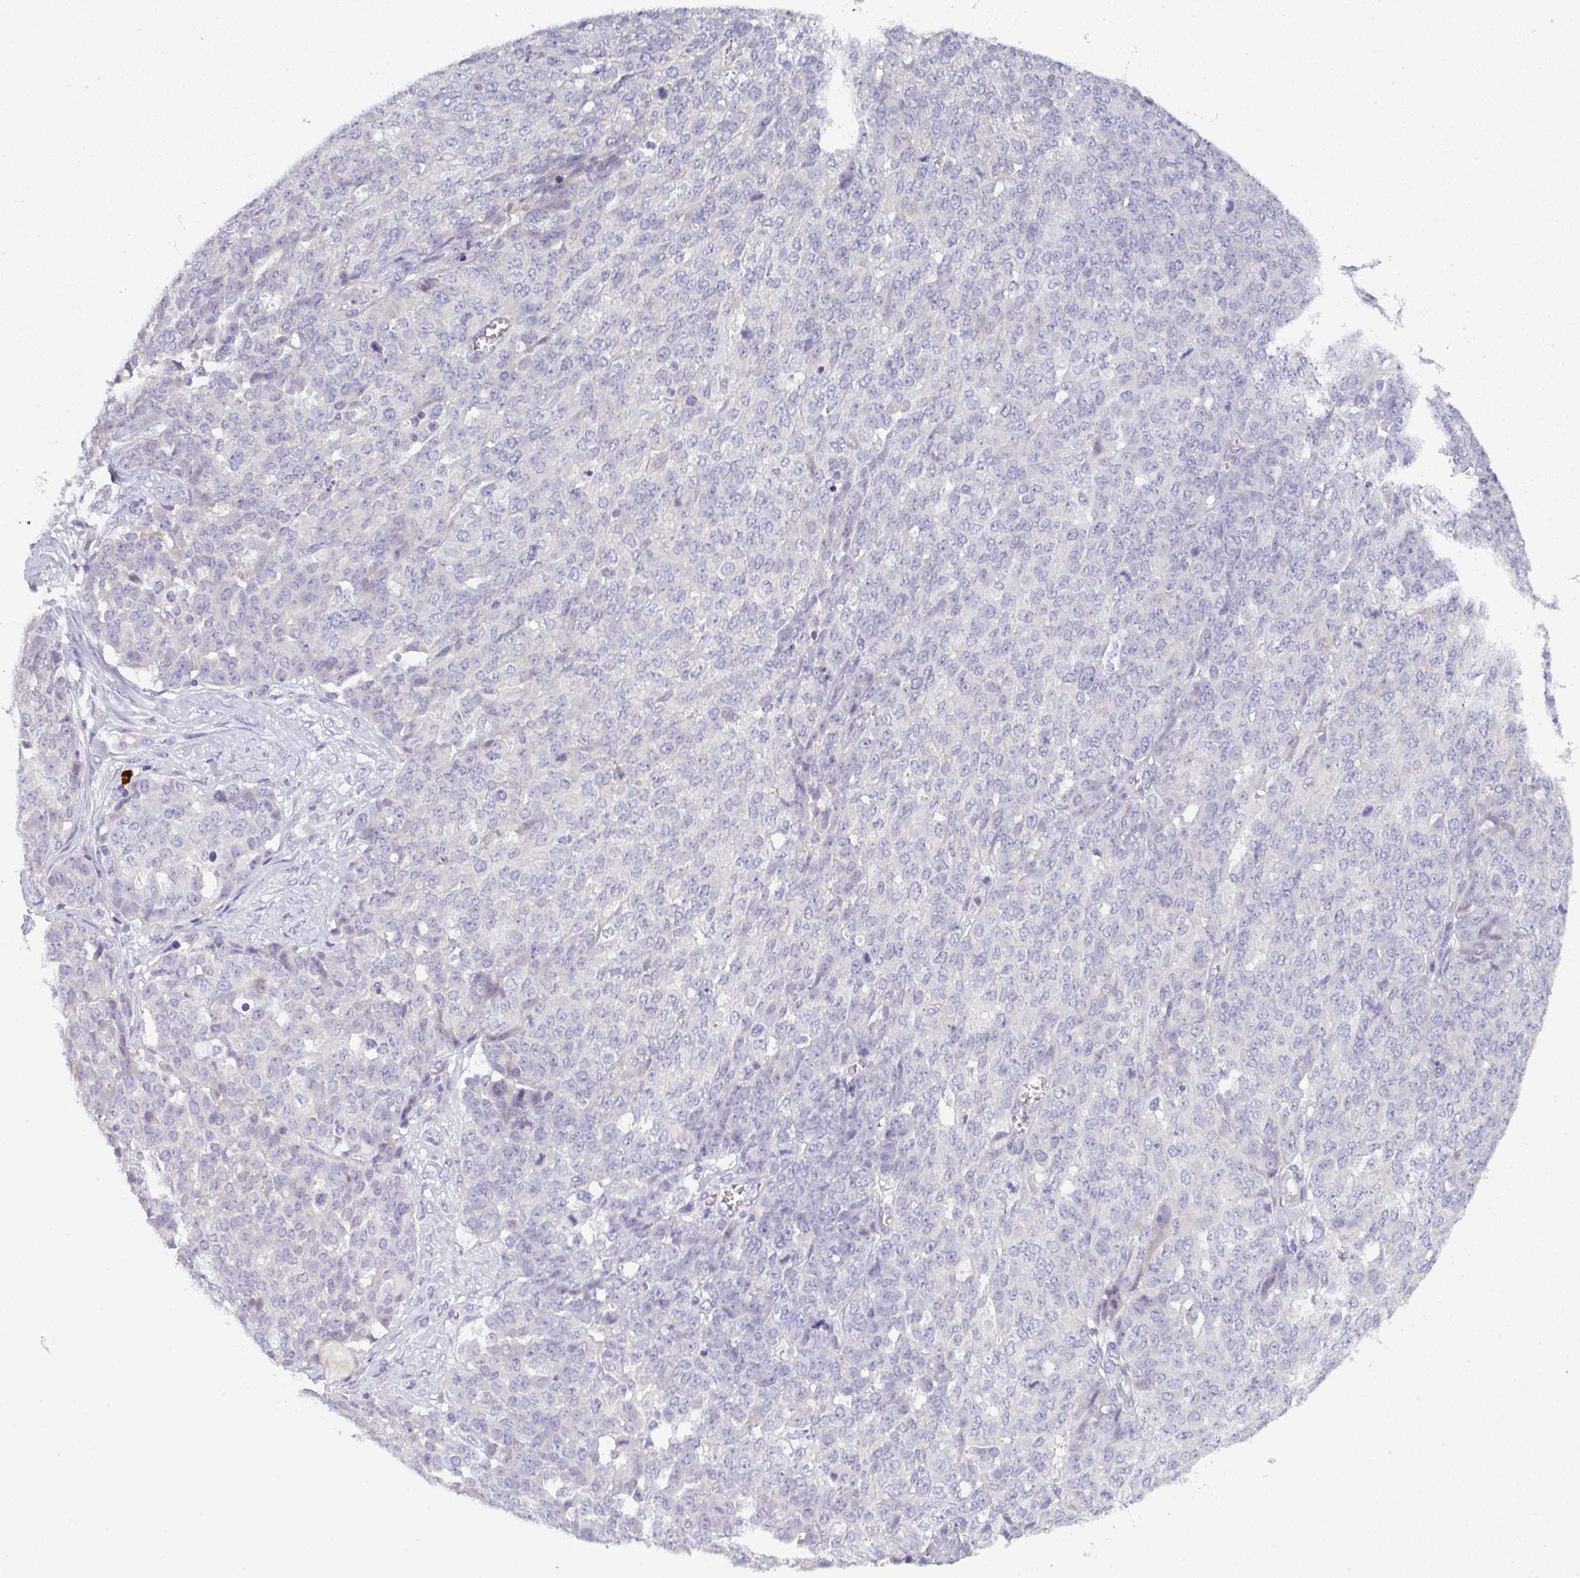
{"staining": {"intensity": "negative", "quantity": "none", "location": "none"}, "tissue": "ovarian cancer", "cell_type": "Tumor cells", "image_type": "cancer", "snomed": [{"axis": "morphology", "description": "Cystadenocarcinoma, serous, NOS"}, {"axis": "topography", "description": "Soft tissue"}, {"axis": "topography", "description": "Ovary"}], "caption": "The IHC micrograph has no significant staining in tumor cells of ovarian cancer tissue.", "gene": "CACNA1S", "patient": {"sex": "female", "age": 57}}